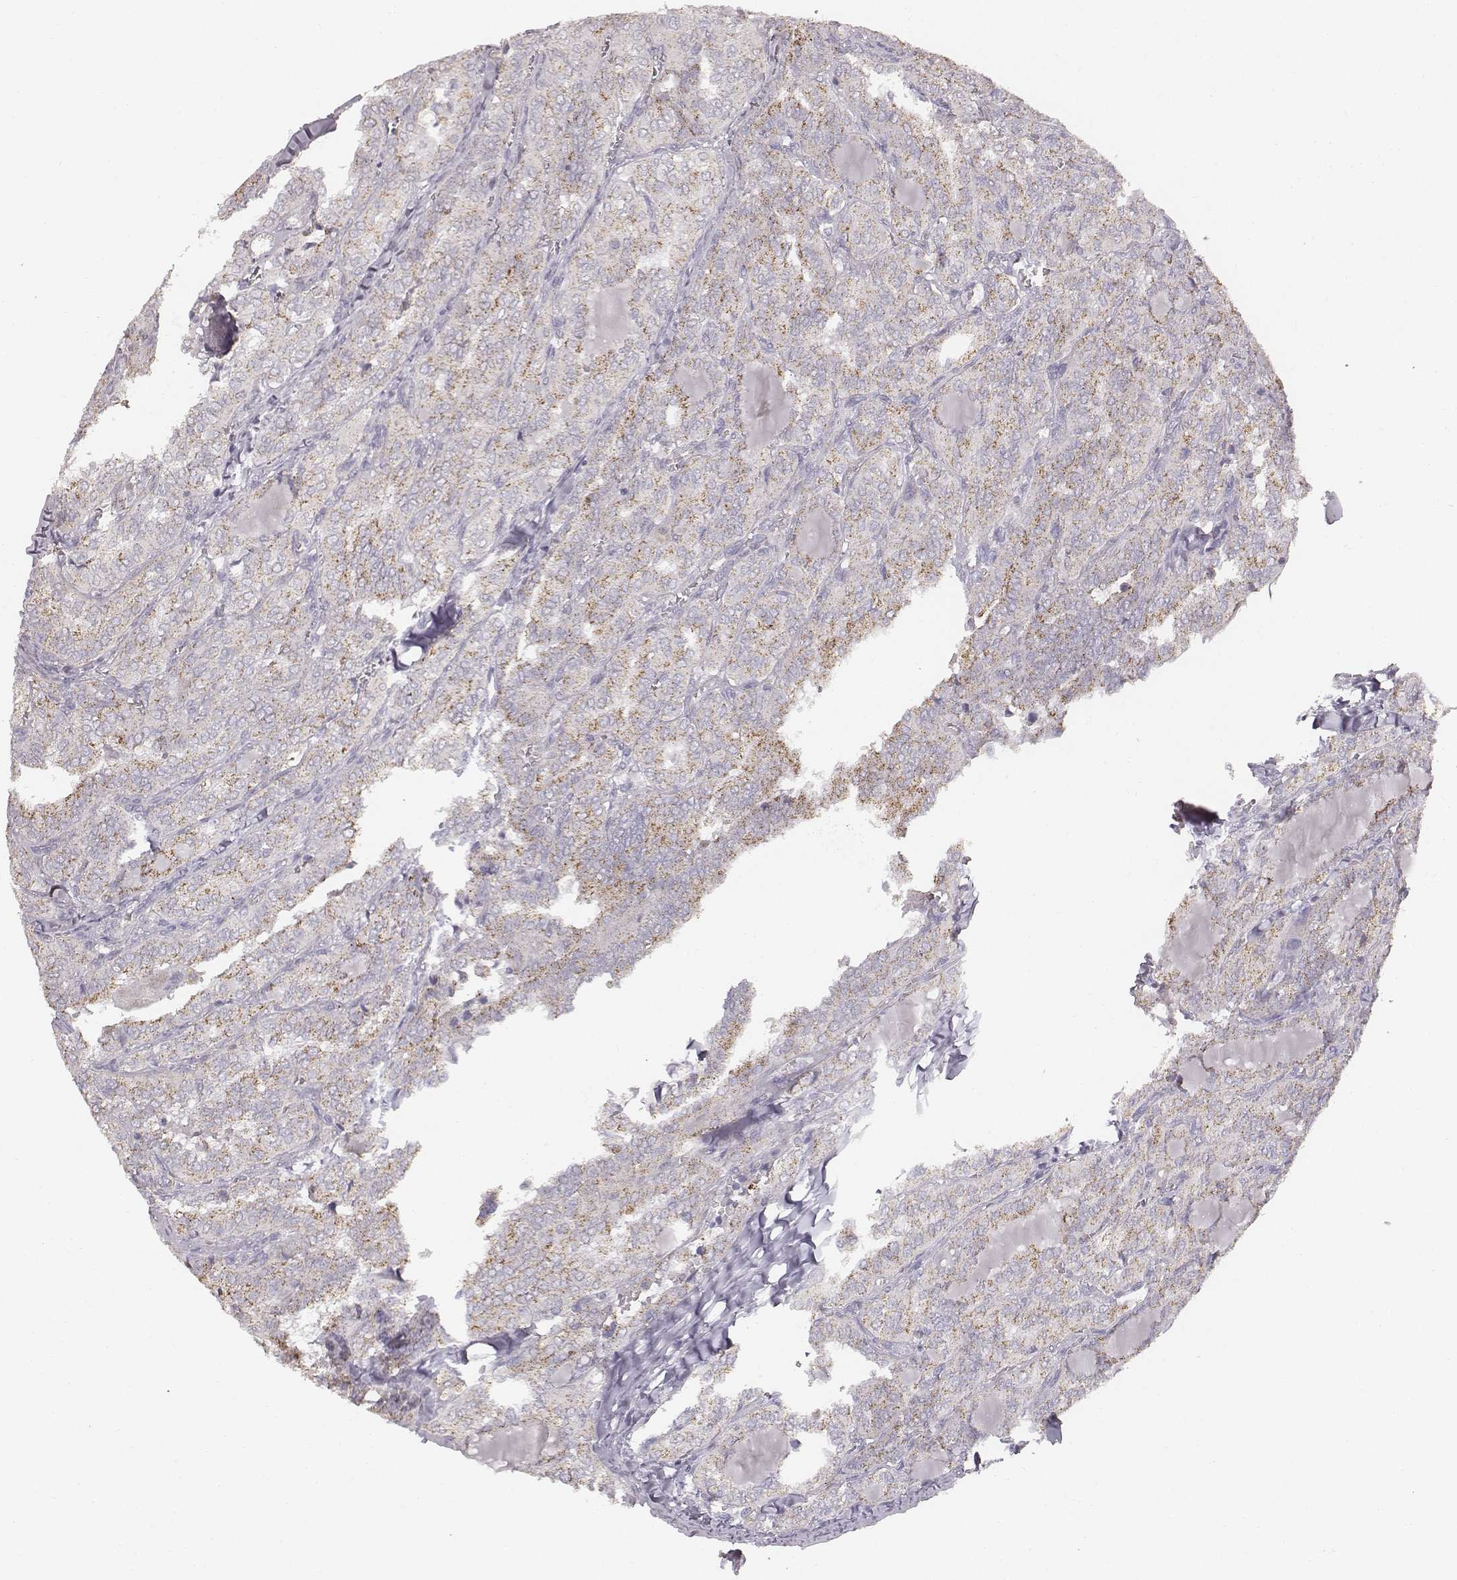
{"staining": {"intensity": "moderate", "quantity": "25%-75%", "location": "cytoplasmic/membranous"}, "tissue": "thyroid cancer", "cell_type": "Tumor cells", "image_type": "cancer", "snomed": [{"axis": "morphology", "description": "Papillary adenocarcinoma, NOS"}, {"axis": "topography", "description": "Thyroid gland"}], "caption": "A medium amount of moderate cytoplasmic/membranous staining is appreciated in about 25%-75% of tumor cells in papillary adenocarcinoma (thyroid) tissue. Using DAB (3,3'-diaminobenzidine) (brown) and hematoxylin (blue) stains, captured at high magnification using brightfield microscopy.", "gene": "ABCD3", "patient": {"sex": "female", "age": 41}}